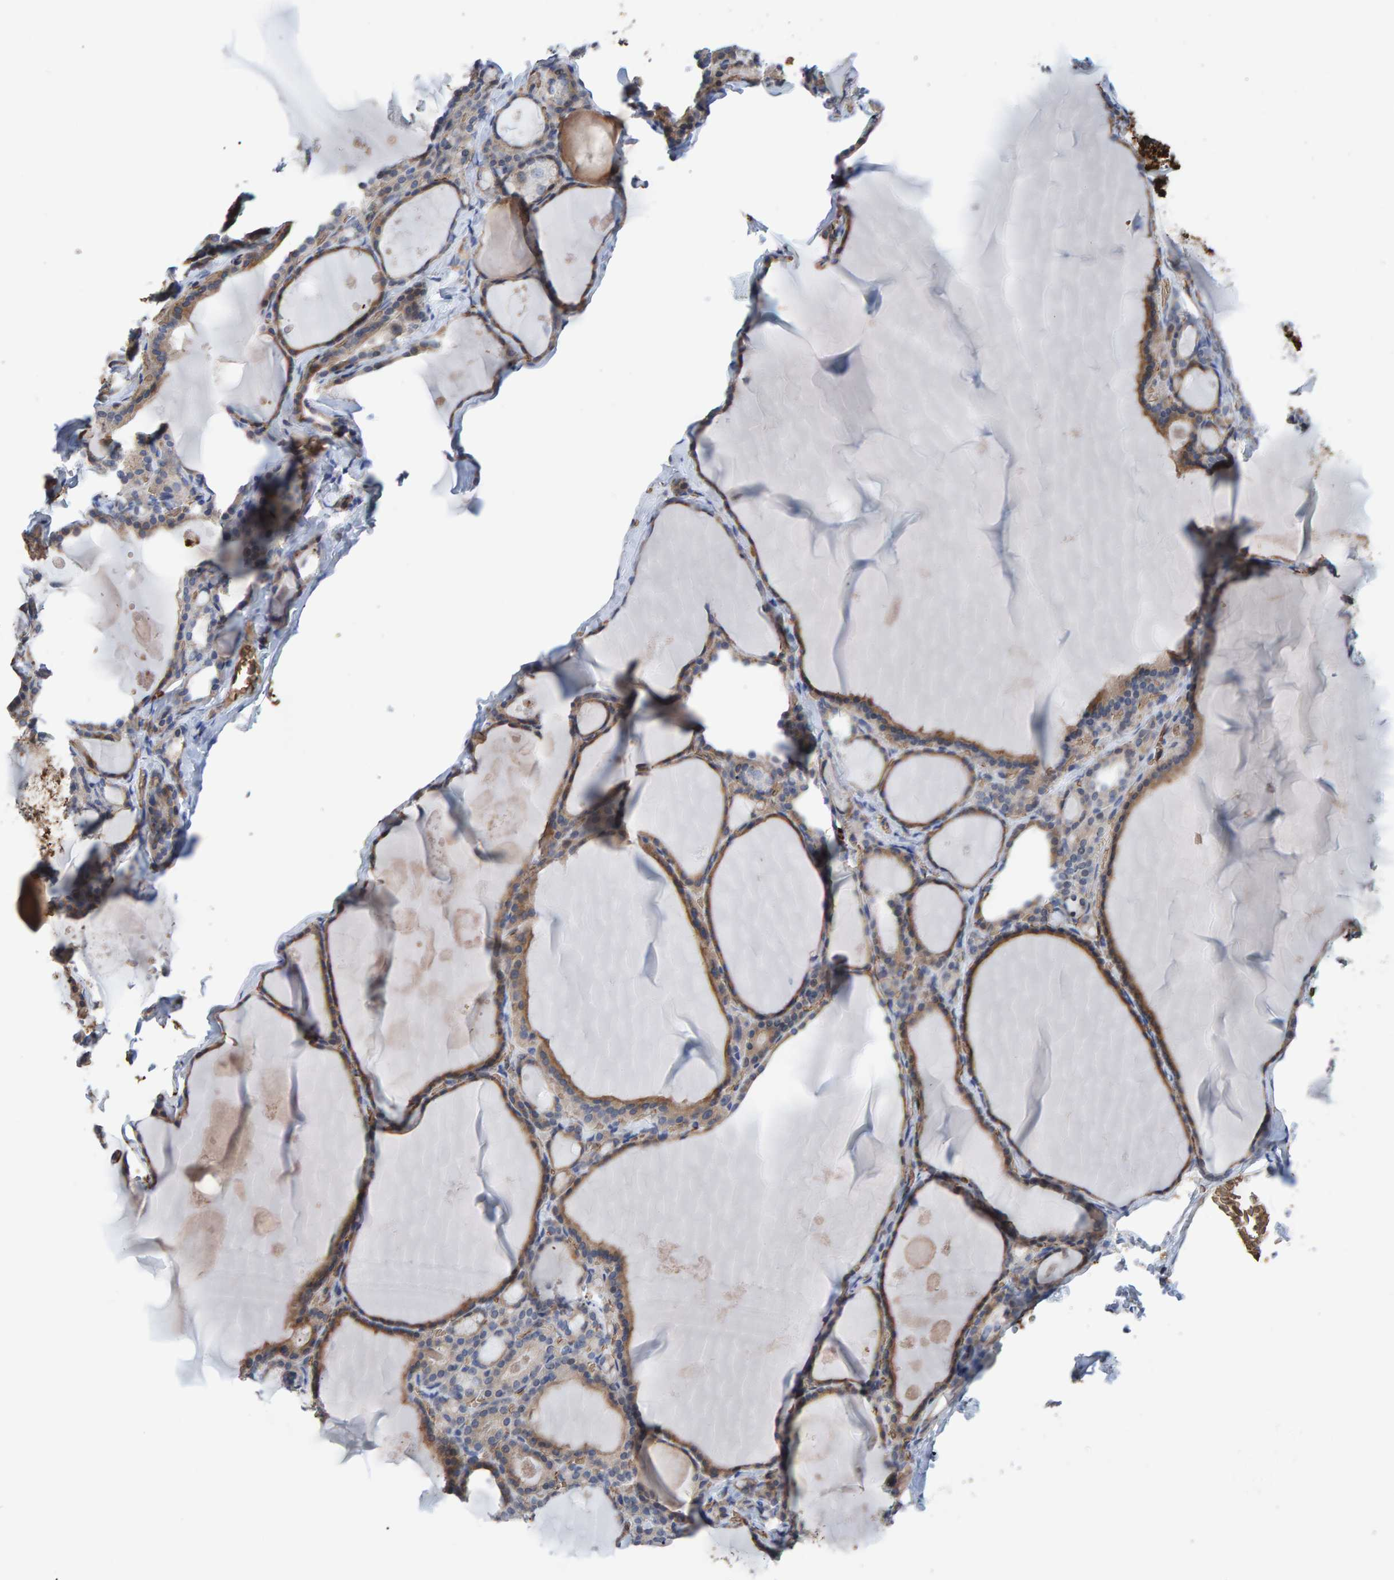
{"staining": {"intensity": "moderate", "quantity": ">75%", "location": "cytoplasmic/membranous"}, "tissue": "thyroid gland", "cell_type": "Glandular cells", "image_type": "normal", "snomed": [{"axis": "morphology", "description": "Normal tissue, NOS"}, {"axis": "topography", "description": "Thyroid gland"}], "caption": "Immunohistochemistry (IHC) (DAB (3,3'-diaminobenzidine)) staining of normal human thyroid gland shows moderate cytoplasmic/membranous protein positivity in approximately >75% of glandular cells. (DAB (3,3'-diaminobenzidine) IHC with brightfield microscopy, high magnification).", "gene": "VPS9D1", "patient": {"sex": "male", "age": 56}}